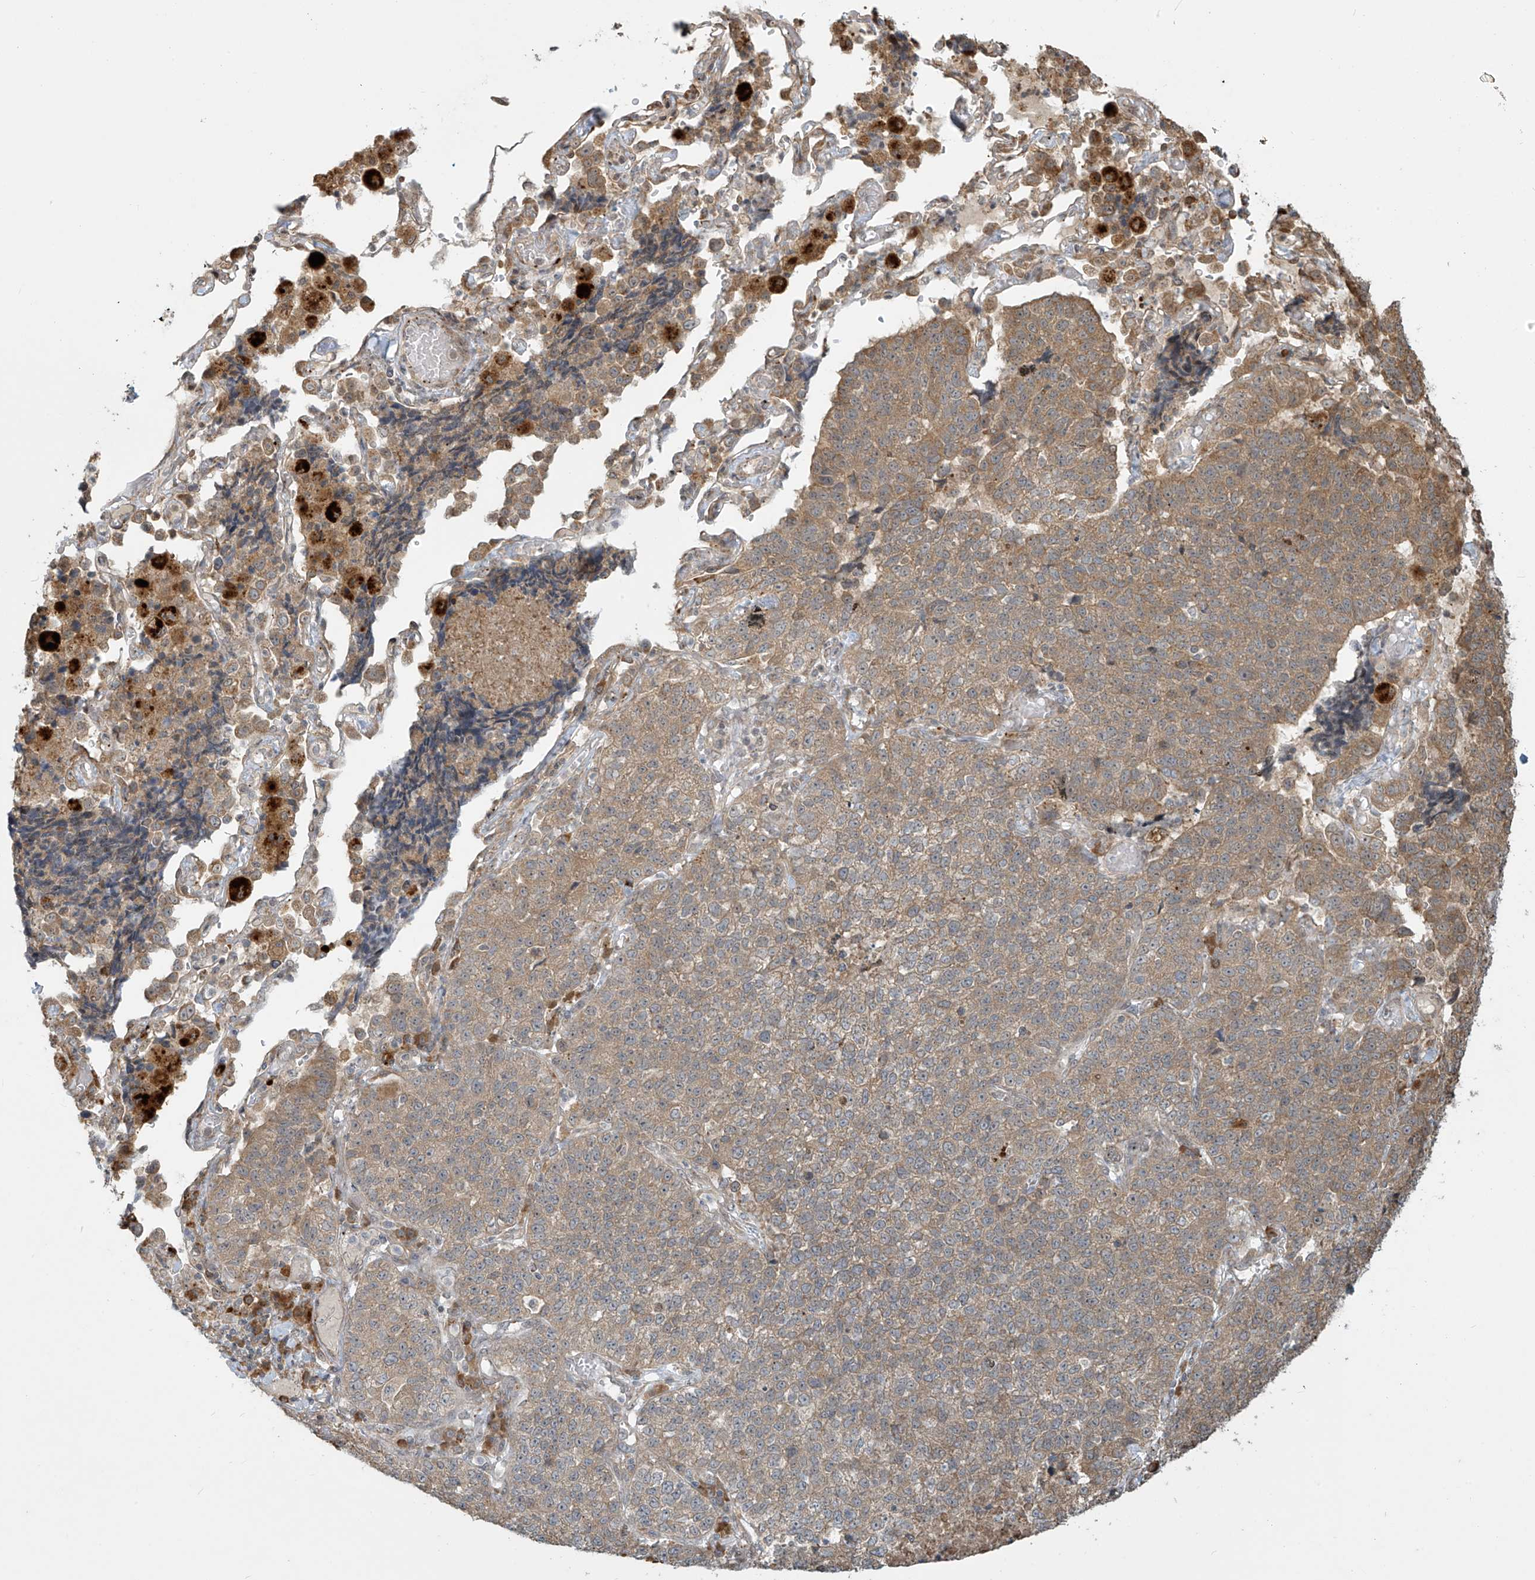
{"staining": {"intensity": "weak", "quantity": ">75%", "location": "cytoplasmic/membranous"}, "tissue": "lung cancer", "cell_type": "Tumor cells", "image_type": "cancer", "snomed": [{"axis": "morphology", "description": "Adenocarcinoma, NOS"}, {"axis": "topography", "description": "Lung"}], "caption": "Lung adenocarcinoma stained for a protein shows weak cytoplasmic/membranous positivity in tumor cells.", "gene": "PLEKHM3", "patient": {"sex": "male", "age": 49}}